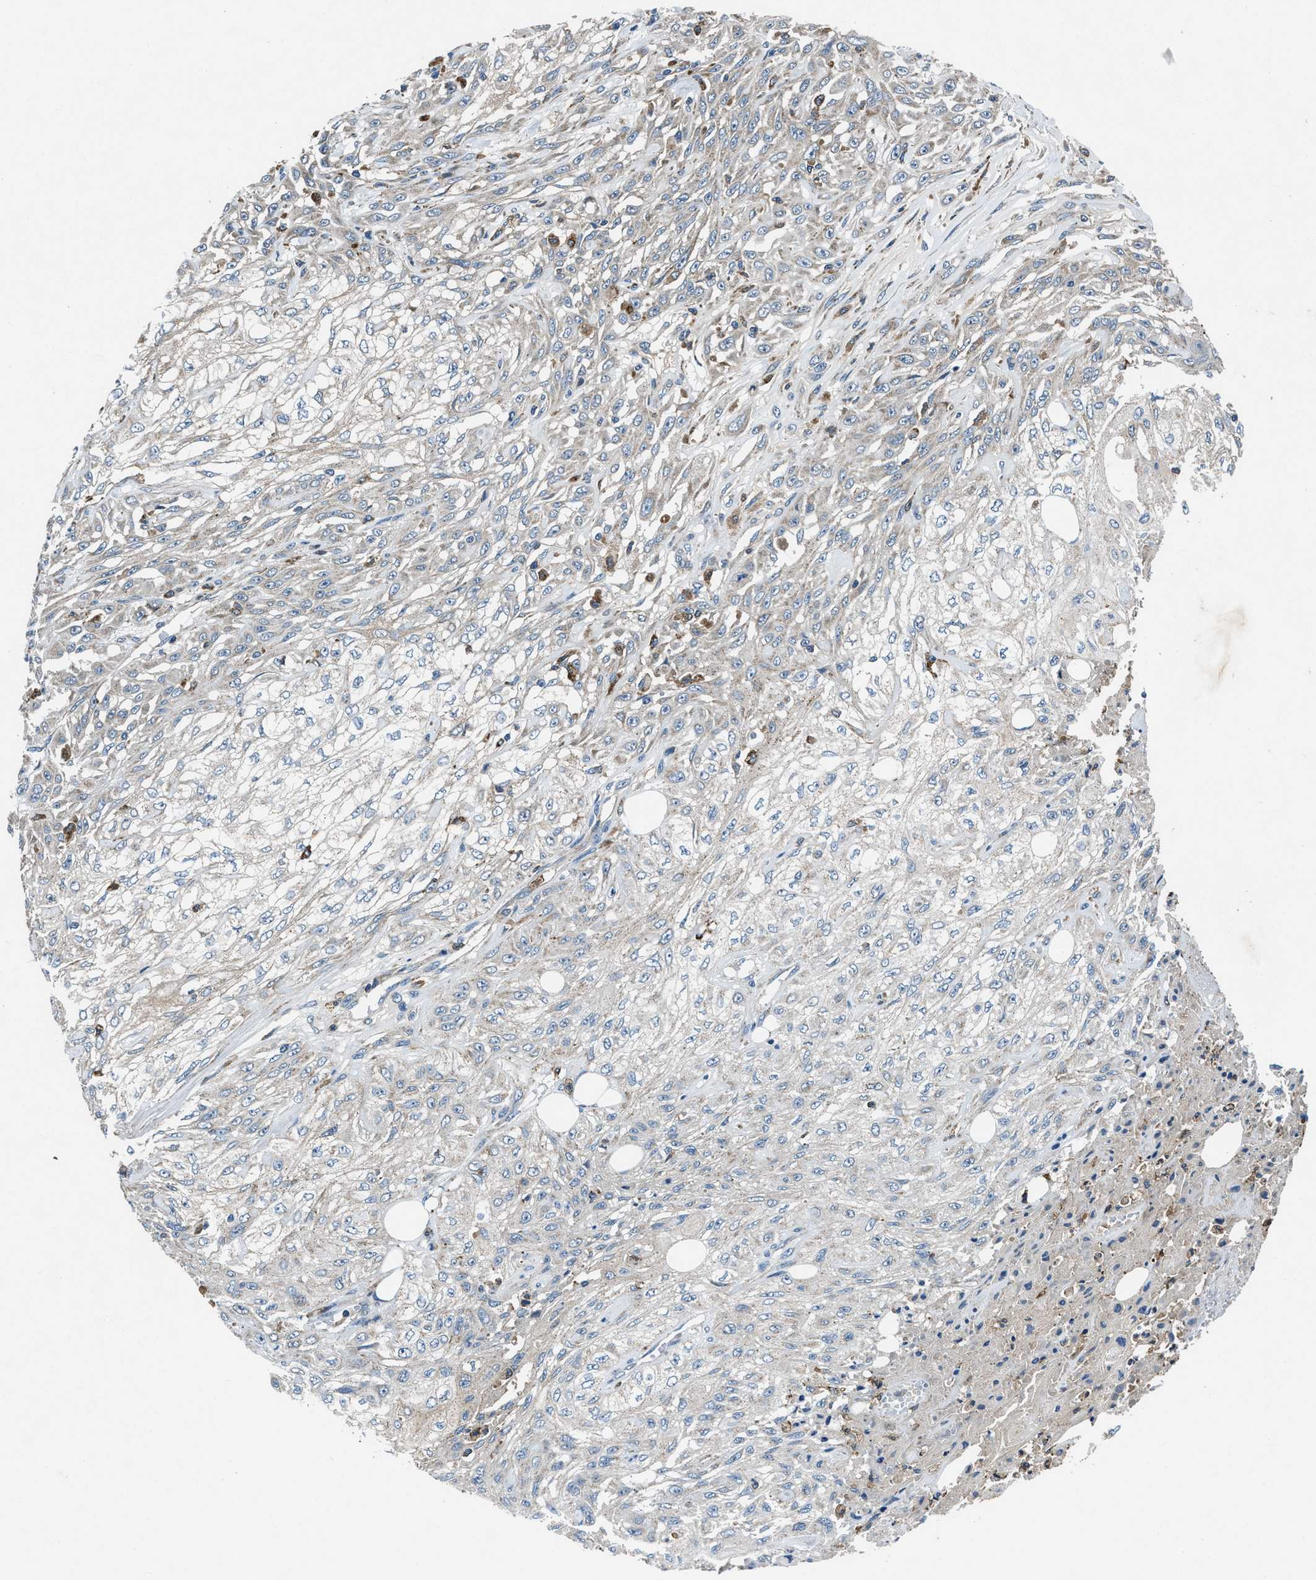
{"staining": {"intensity": "negative", "quantity": "none", "location": "none"}, "tissue": "skin cancer", "cell_type": "Tumor cells", "image_type": "cancer", "snomed": [{"axis": "morphology", "description": "Squamous cell carcinoma, NOS"}, {"axis": "morphology", "description": "Squamous cell carcinoma, metastatic, NOS"}, {"axis": "topography", "description": "Skin"}, {"axis": "topography", "description": "Lymph node"}], "caption": "Skin squamous cell carcinoma stained for a protein using immunohistochemistry (IHC) reveals no positivity tumor cells.", "gene": "FAM221A", "patient": {"sex": "male", "age": 75}}